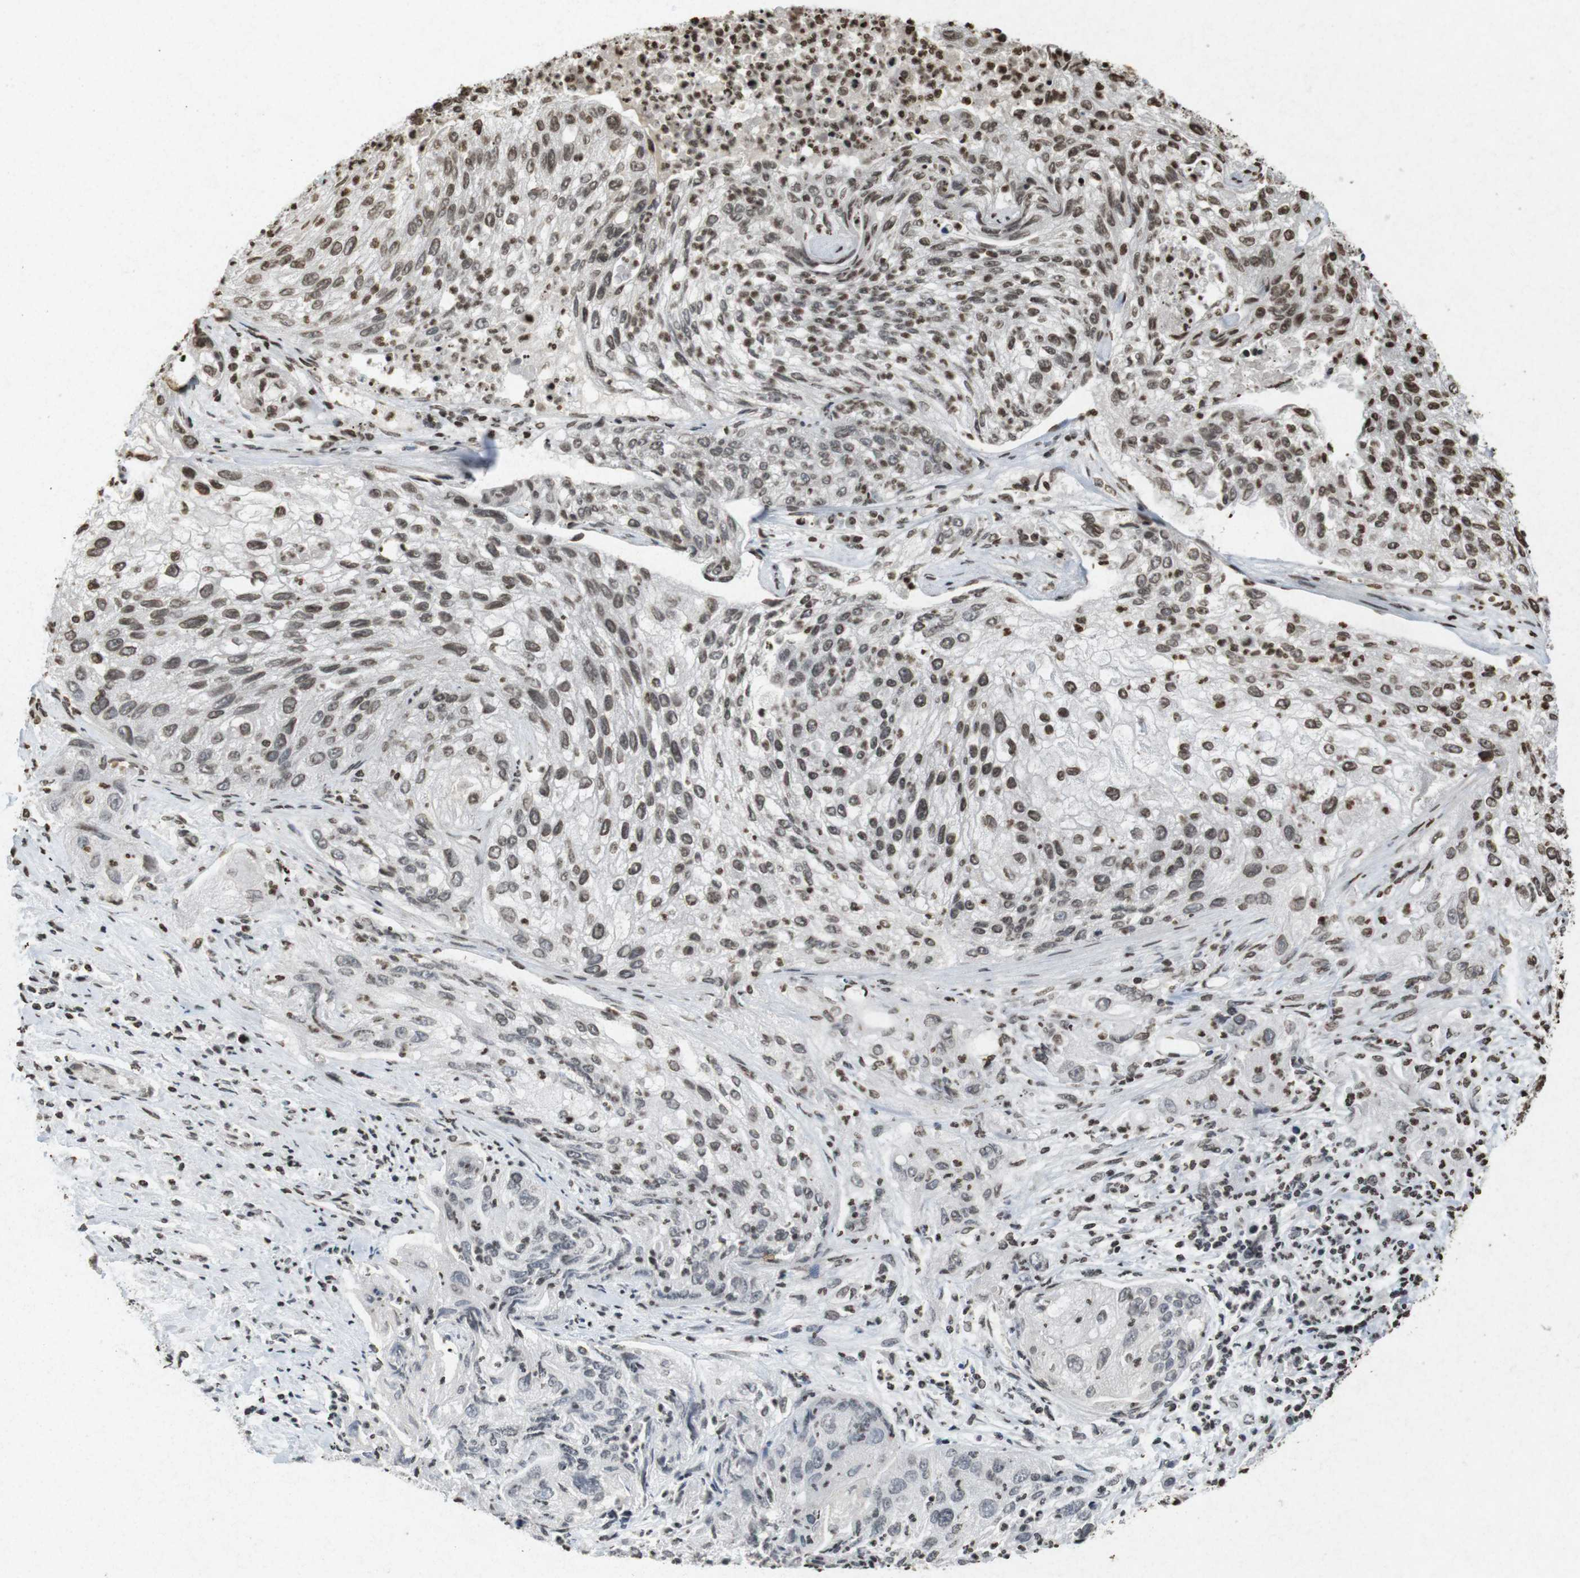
{"staining": {"intensity": "moderate", "quantity": "25%-75%", "location": "cytoplasmic/membranous,nuclear"}, "tissue": "lung cancer", "cell_type": "Tumor cells", "image_type": "cancer", "snomed": [{"axis": "morphology", "description": "Inflammation, NOS"}, {"axis": "morphology", "description": "Squamous cell carcinoma, NOS"}, {"axis": "topography", "description": "Lymph node"}, {"axis": "topography", "description": "Soft tissue"}, {"axis": "topography", "description": "Lung"}], "caption": "Lung cancer (squamous cell carcinoma) stained with a brown dye displays moderate cytoplasmic/membranous and nuclear positive staining in about 25%-75% of tumor cells.", "gene": "FOXA3", "patient": {"sex": "male", "age": 66}}